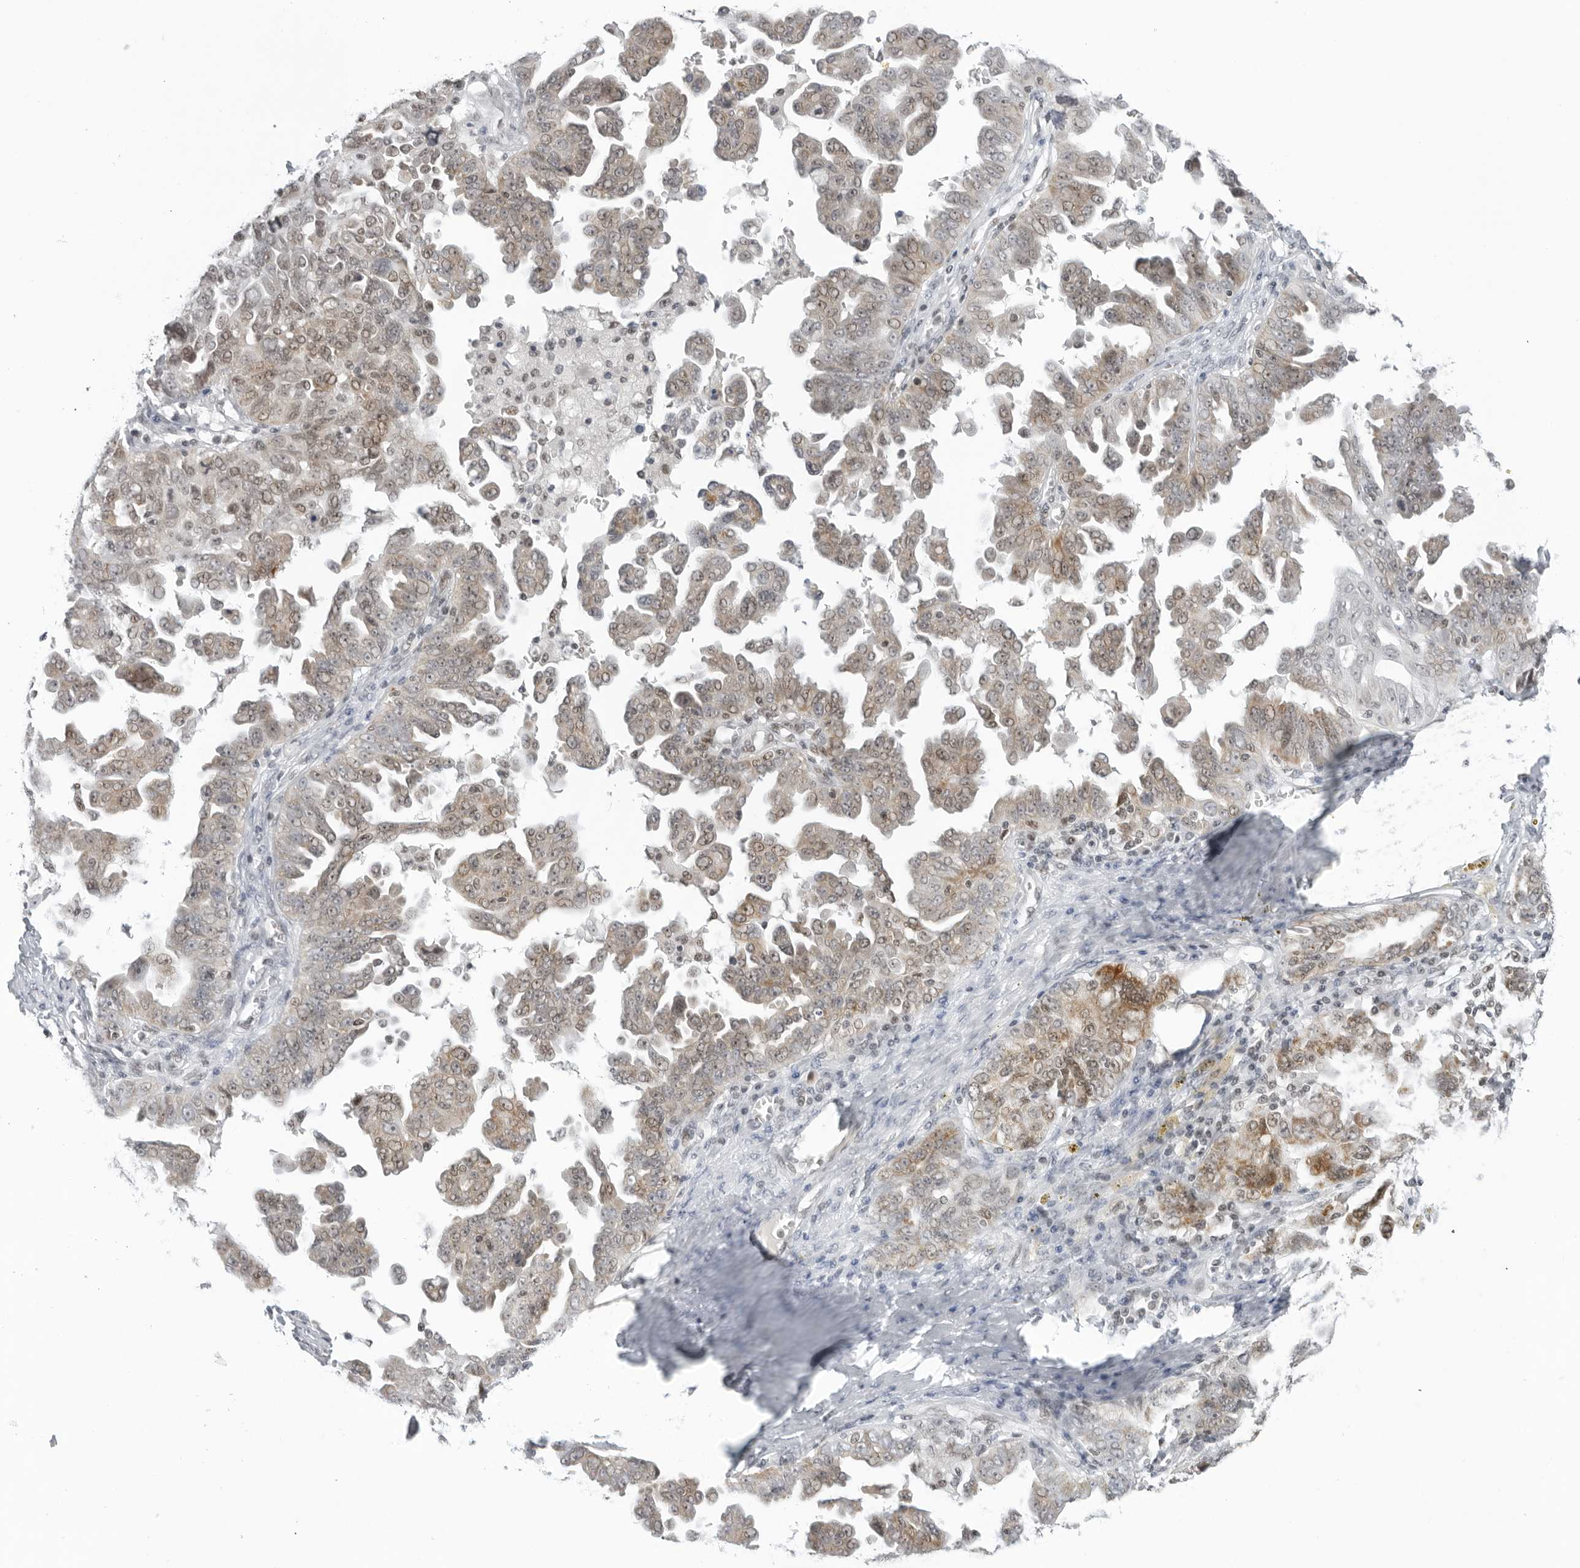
{"staining": {"intensity": "weak", "quantity": ">75%", "location": "cytoplasmic/membranous,nuclear"}, "tissue": "ovarian cancer", "cell_type": "Tumor cells", "image_type": "cancer", "snomed": [{"axis": "morphology", "description": "Carcinoma, endometroid"}, {"axis": "topography", "description": "Ovary"}], "caption": "Endometroid carcinoma (ovarian) tissue exhibits weak cytoplasmic/membranous and nuclear positivity in approximately >75% of tumor cells, visualized by immunohistochemistry.", "gene": "FOXK2", "patient": {"sex": "female", "age": 62}}